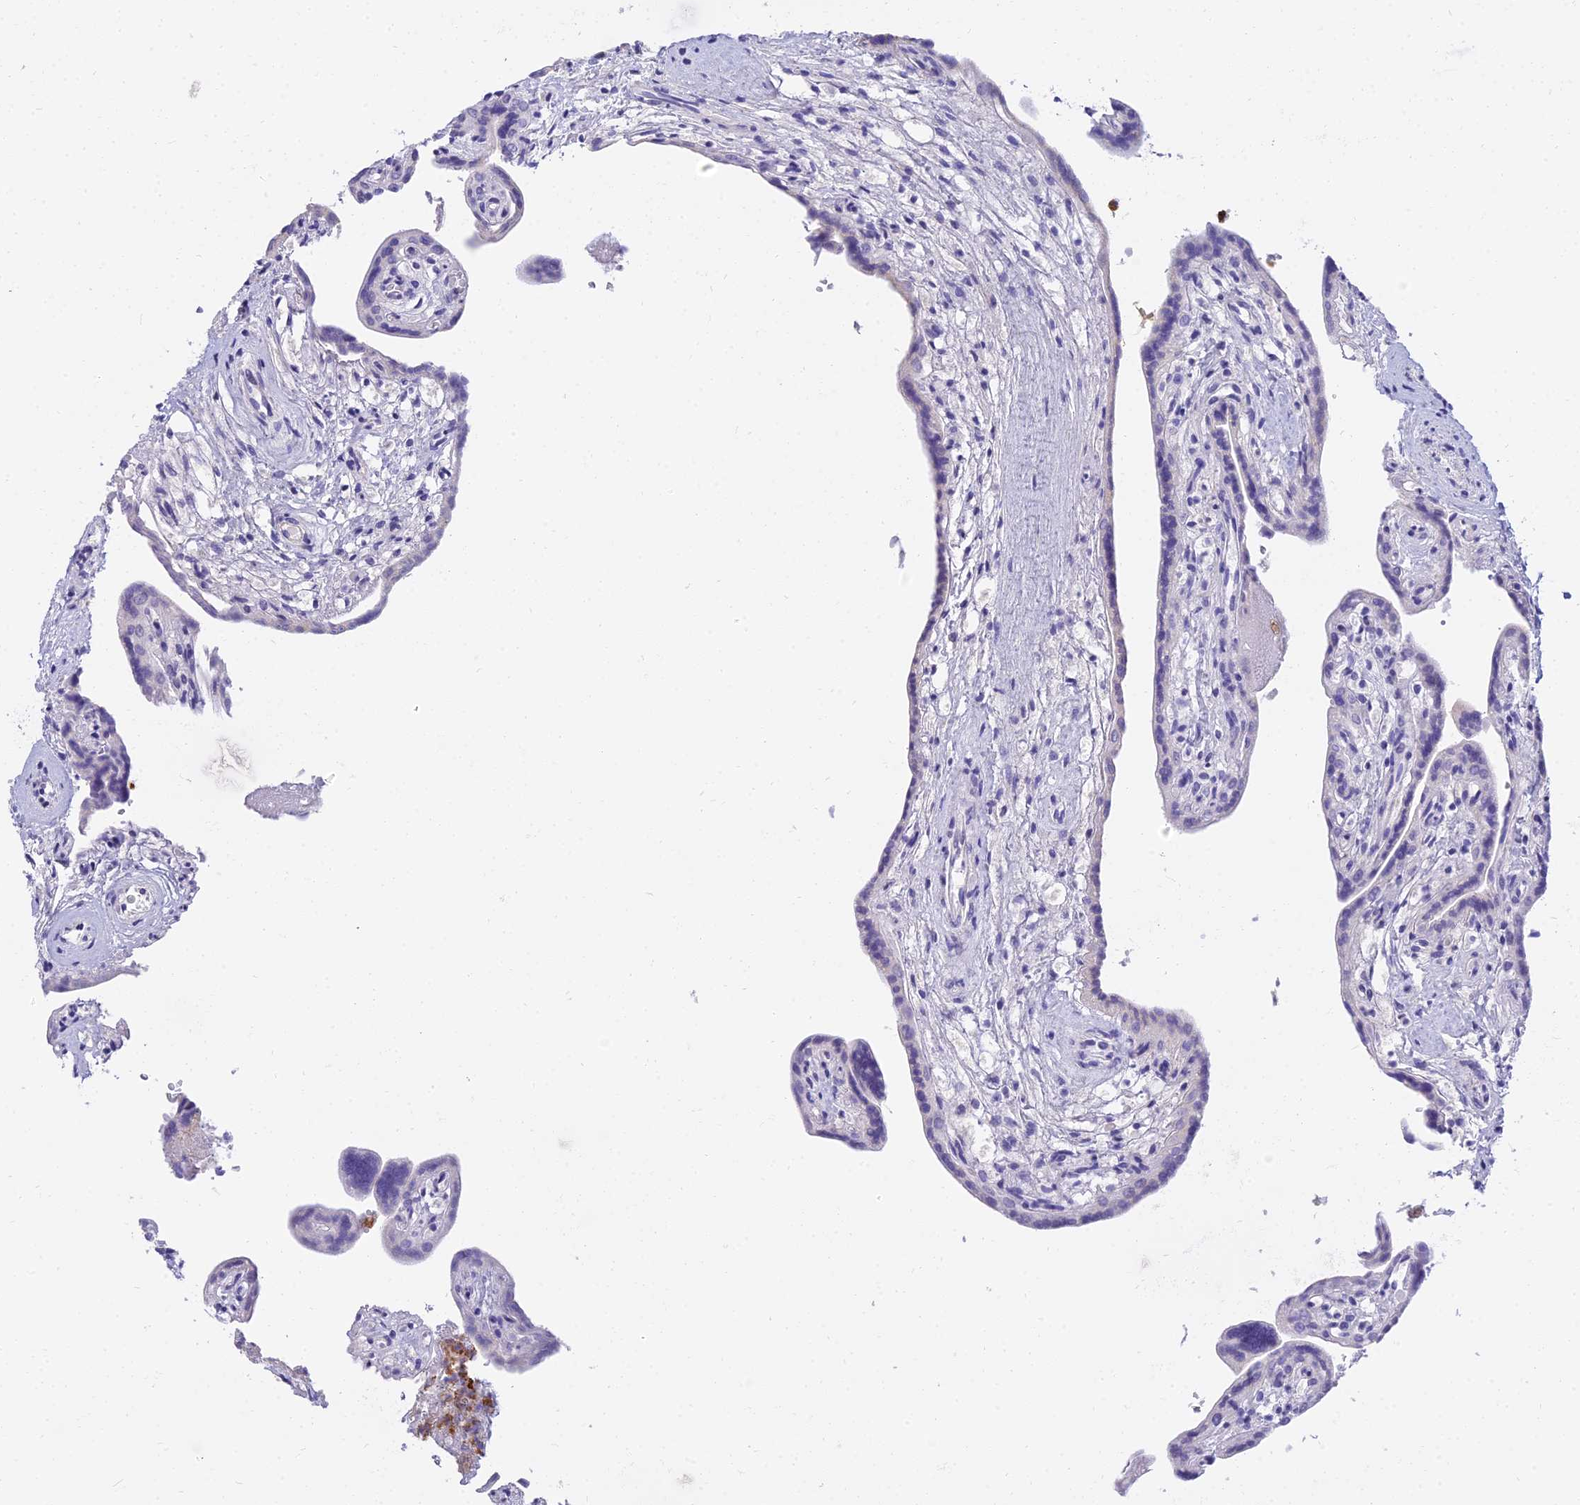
{"staining": {"intensity": "negative", "quantity": "none", "location": "none"}, "tissue": "placenta", "cell_type": "Decidual cells", "image_type": "normal", "snomed": [{"axis": "morphology", "description": "Normal tissue, NOS"}, {"axis": "topography", "description": "Placenta"}], "caption": "Immunohistochemistry (IHC) image of benign human placenta stained for a protein (brown), which displays no staining in decidual cells.", "gene": "VWC2L", "patient": {"sex": "female", "age": 37}}